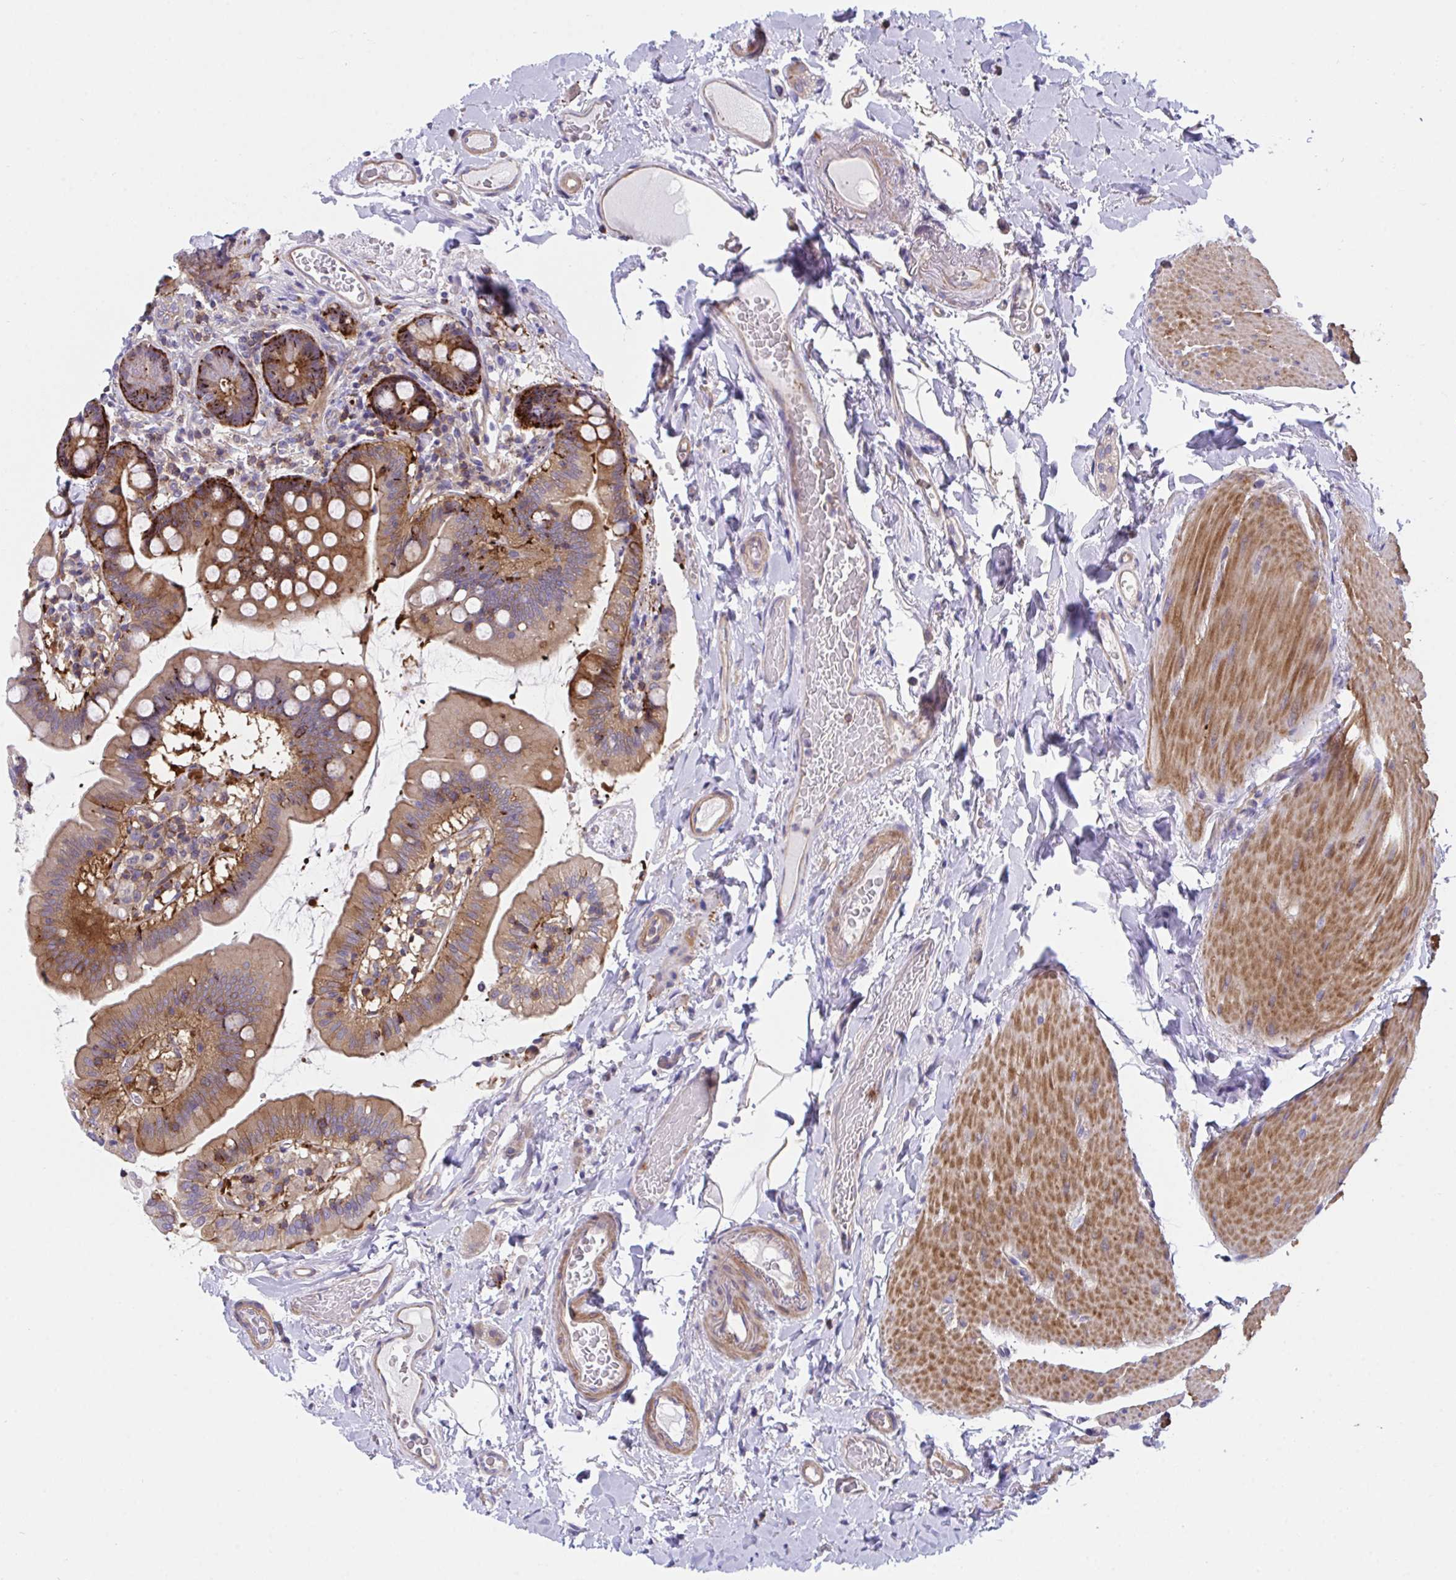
{"staining": {"intensity": "strong", "quantity": ">75%", "location": "cytoplasmic/membranous"}, "tissue": "small intestine", "cell_type": "Glandular cells", "image_type": "normal", "snomed": [{"axis": "morphology", "description": "Normal tissue, NOS"}, {"axis": "topography", "description": "Small intestine"}], "caption": "DAB (3,3'-diaminobenzidine) immunohistochemical staining of unremarkable human small intestine exhibits strong cytoplasmic/membranous protein expression in approximately >75% of glandular cells. (IHC, brightfield microscopy, high magnification).", "gene": "PPIH", "patient": {"sex": "female", "age": 64}}